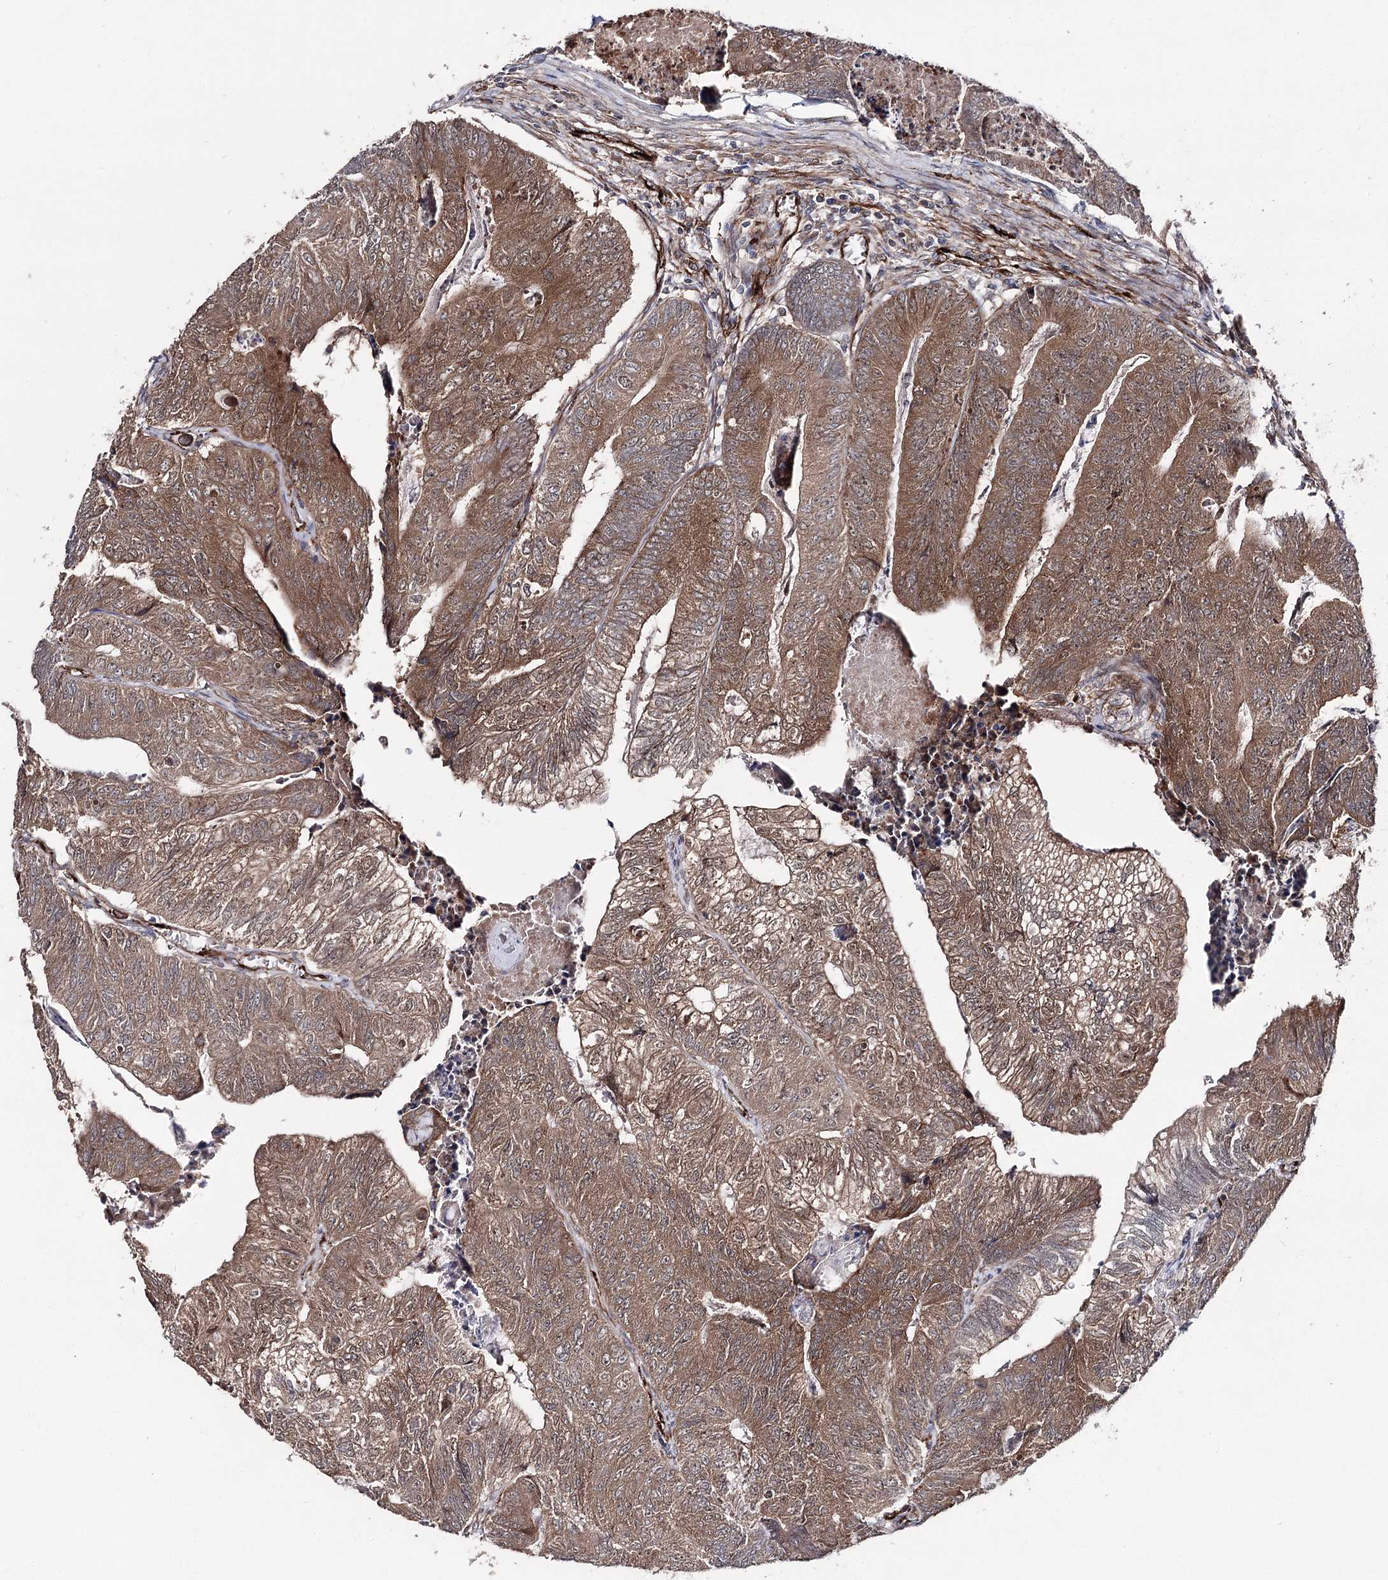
{"staining": {"intensity": "moderate", "quantity": ">75%", "location": "cytoplasmic/membranous"}, "tissue": "colorectal cancer", "cell_type": "Tumor cells", "image_type": "cancer", "snomed": [{"axis": "morphology", "description": "Adenocarcinoma, NOS"}, {"axis": "topography", "description": "Colon"}], "caption": "There is medium levels of moderate cytoplasmic/membranous expression in tumor cells of adenocarcinoma (colorectal), as demonstrated by immunohistochemical staining (brown color).", "gene": "MIB1", "patient": {"sex": "female", "age": 67}}